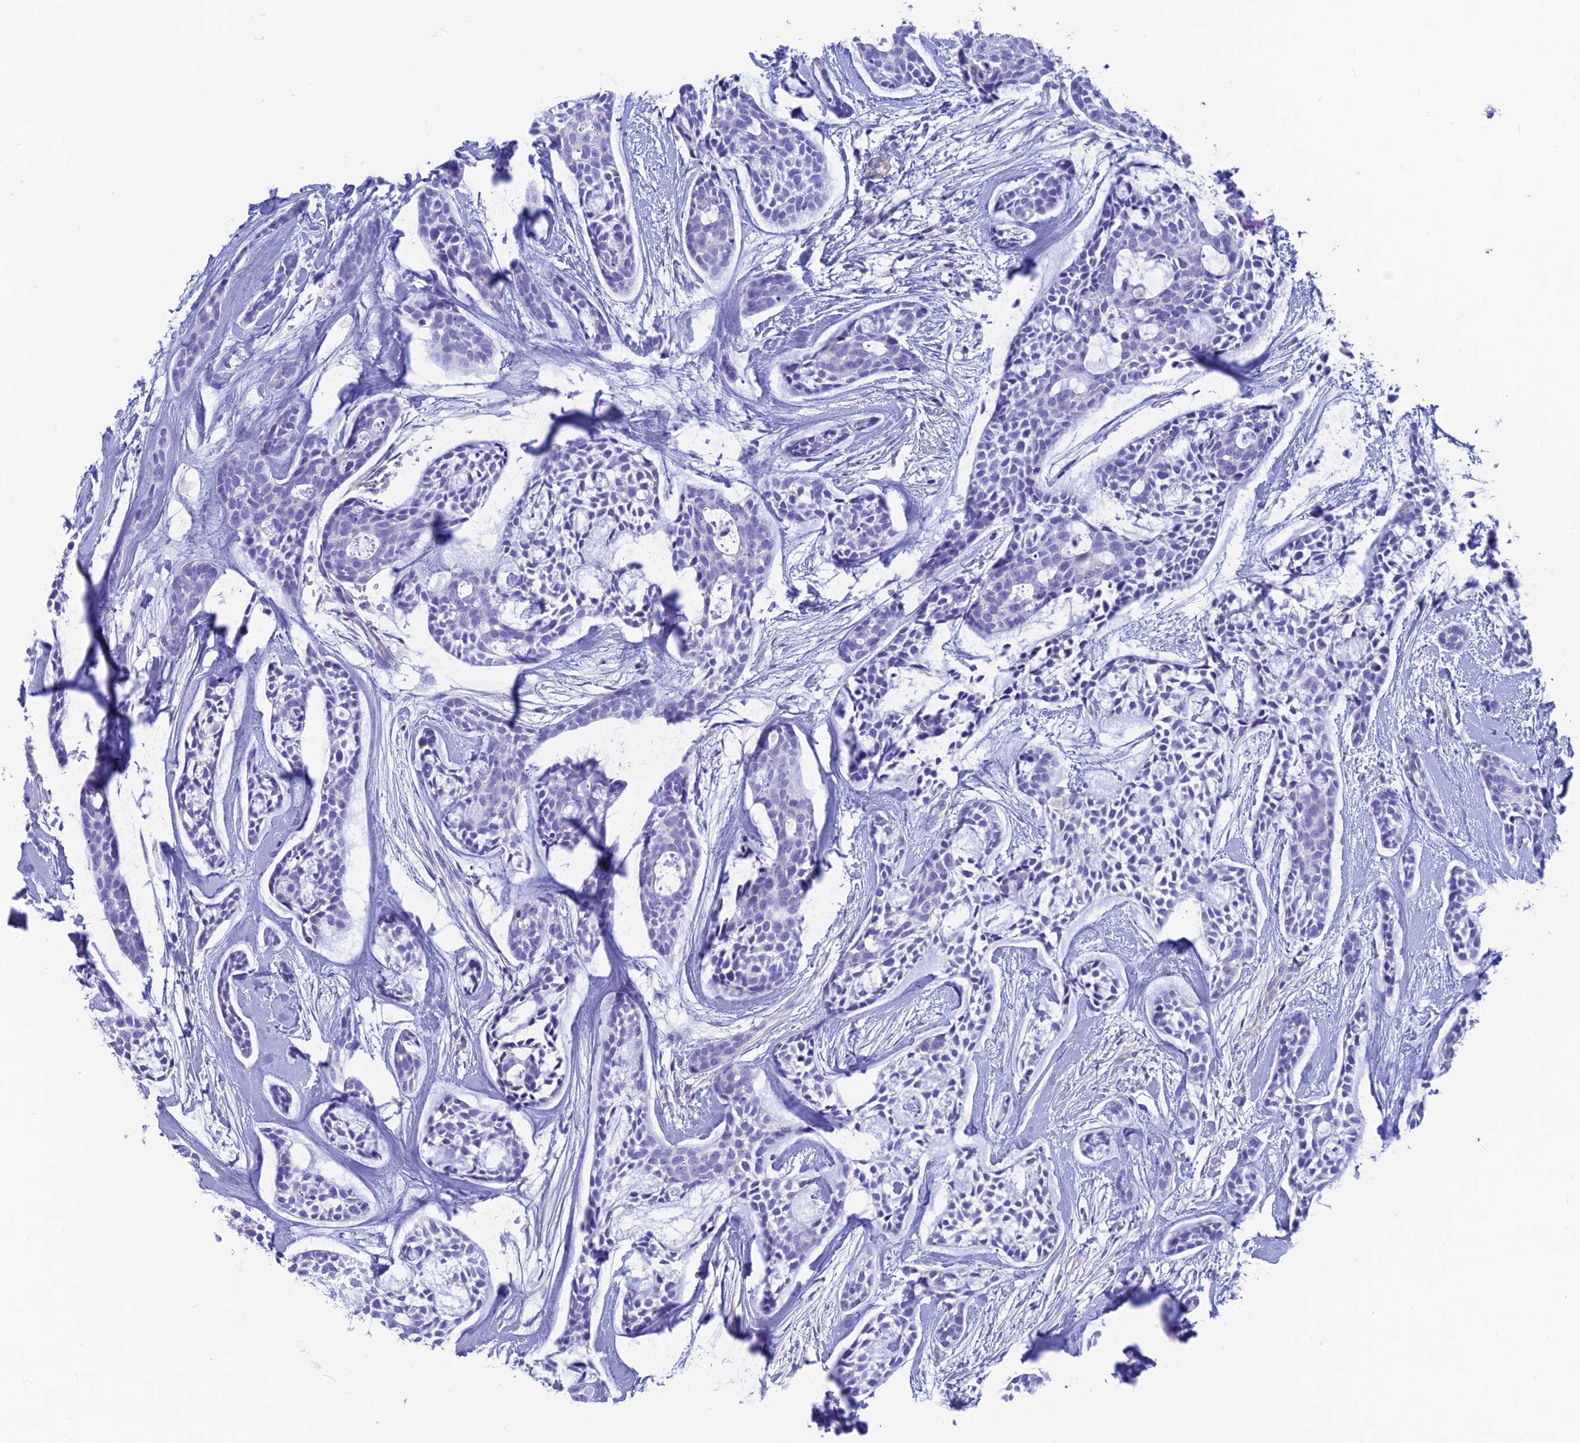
{"staining": {"intensity": "negative", "quantity": "none", "location": "none"}, "tissue": "head and neck cancer", "cell_type": "Tumor cells", "image_type": "cancer", "snomed": [{"axis": "morphology", "description": "Adenocarcinoma, NOS"}, {"axis": "topography", "description": "Subcutis"}, {"axis": "topography", "description": "Head-Neck"}], "caption": "High power microscopy photomicrograph of an immunohistochemistry (IHC) histopathology image of head and neck cancer, revealing no significant positivity in tumor cells.", "gene": "GNGT2", "patient": {"sex": "female", "age": 73}}